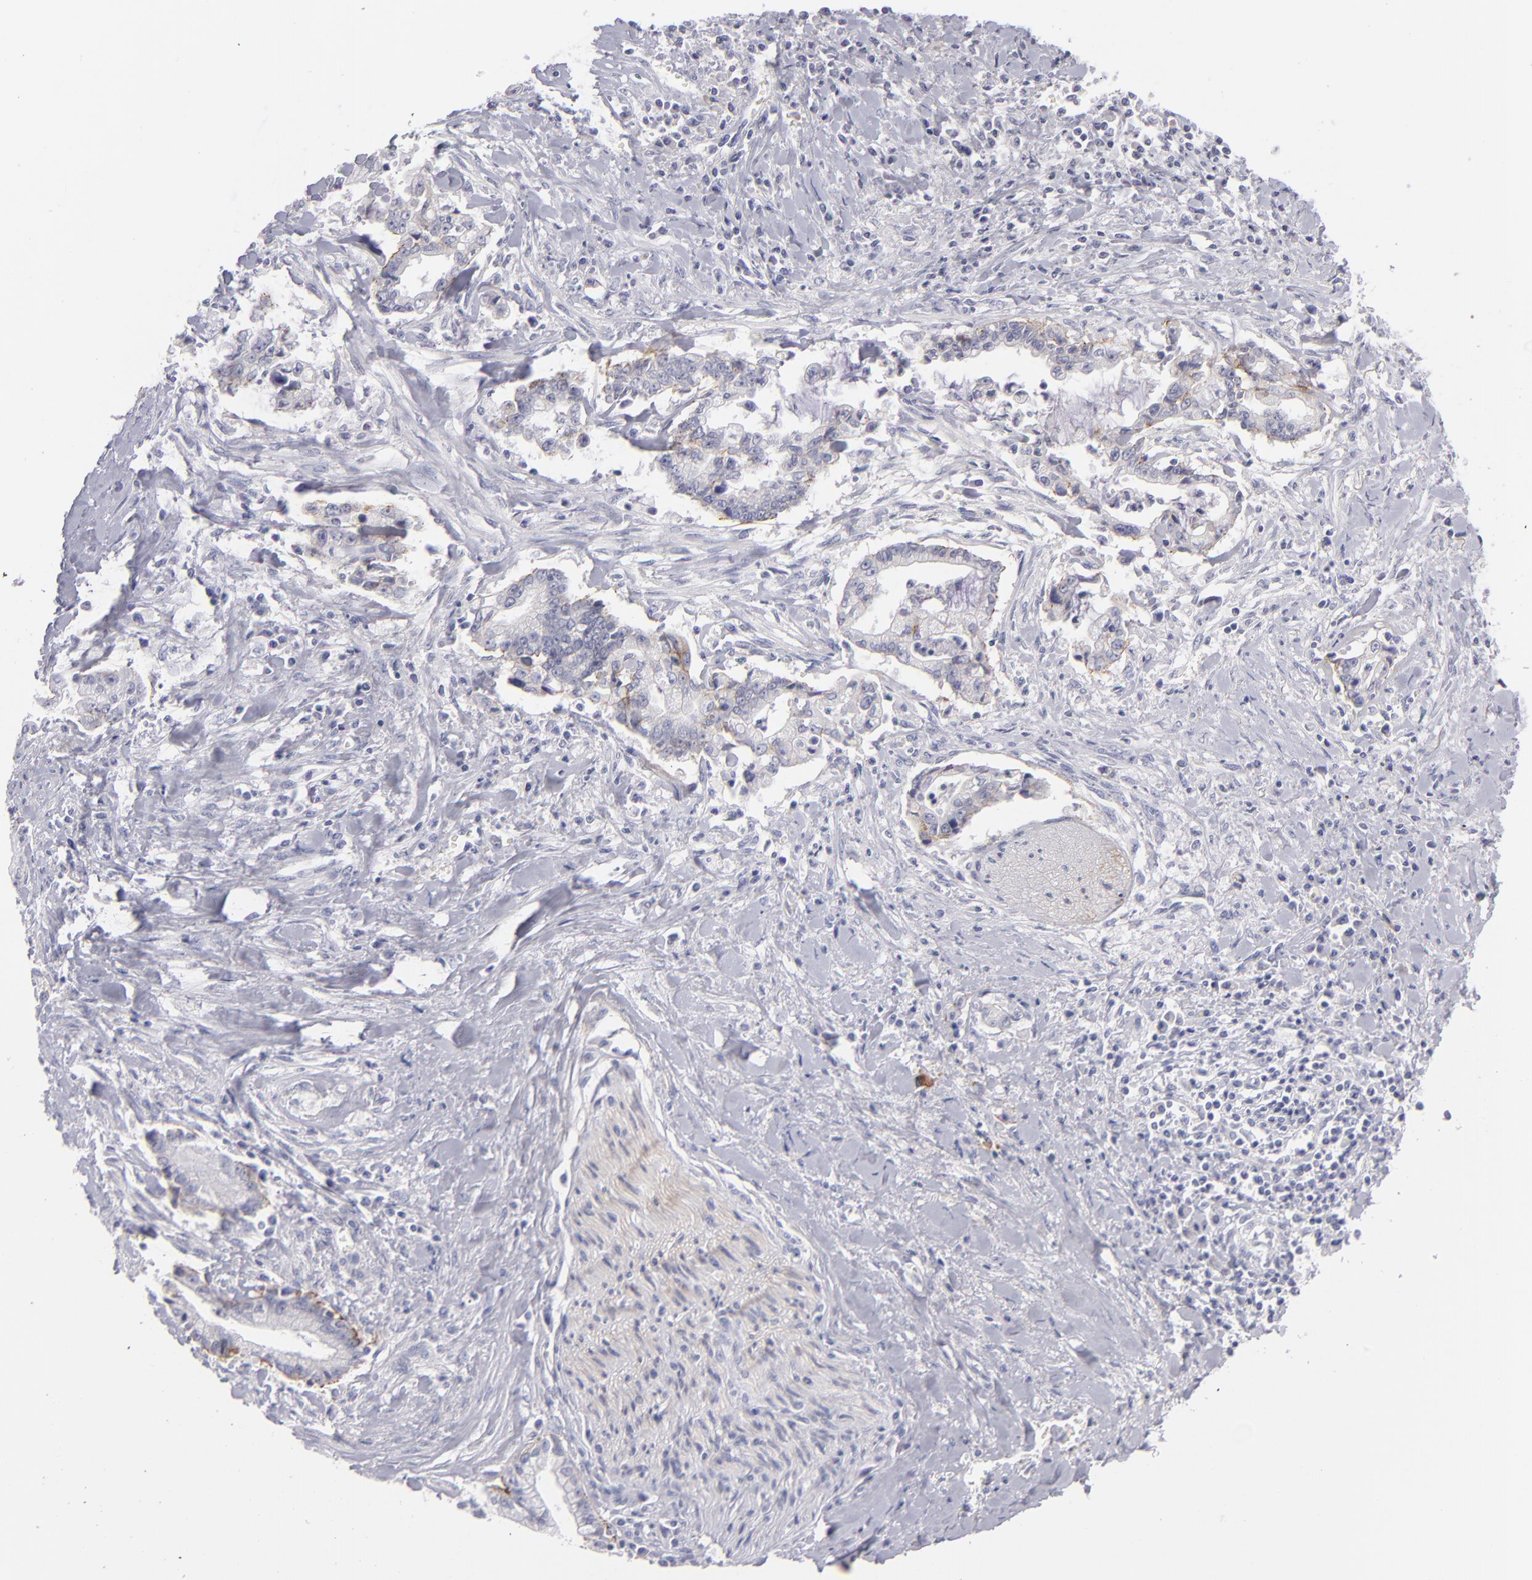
{"staining": {"intensity": "moderate", "quantity": "<25%", "location": "cytoplasmic/membranous"}, "tissue": "liver cancer", "cell_type": "Tumor cells", "image_type": "cancer", "snomed": [{"axis": "morphology", "description": "Cholangiocarcinoma"}, {"axis": "topography", "description": "Liver"}], "caption": "IHC of liver cholangiocarcinoma displays low levels of moderate cytoplasmic/membranous staining in about <25% of tumor cells.", "gene": "ITGB4", "patient": {"sex": "male", "age": 57}}